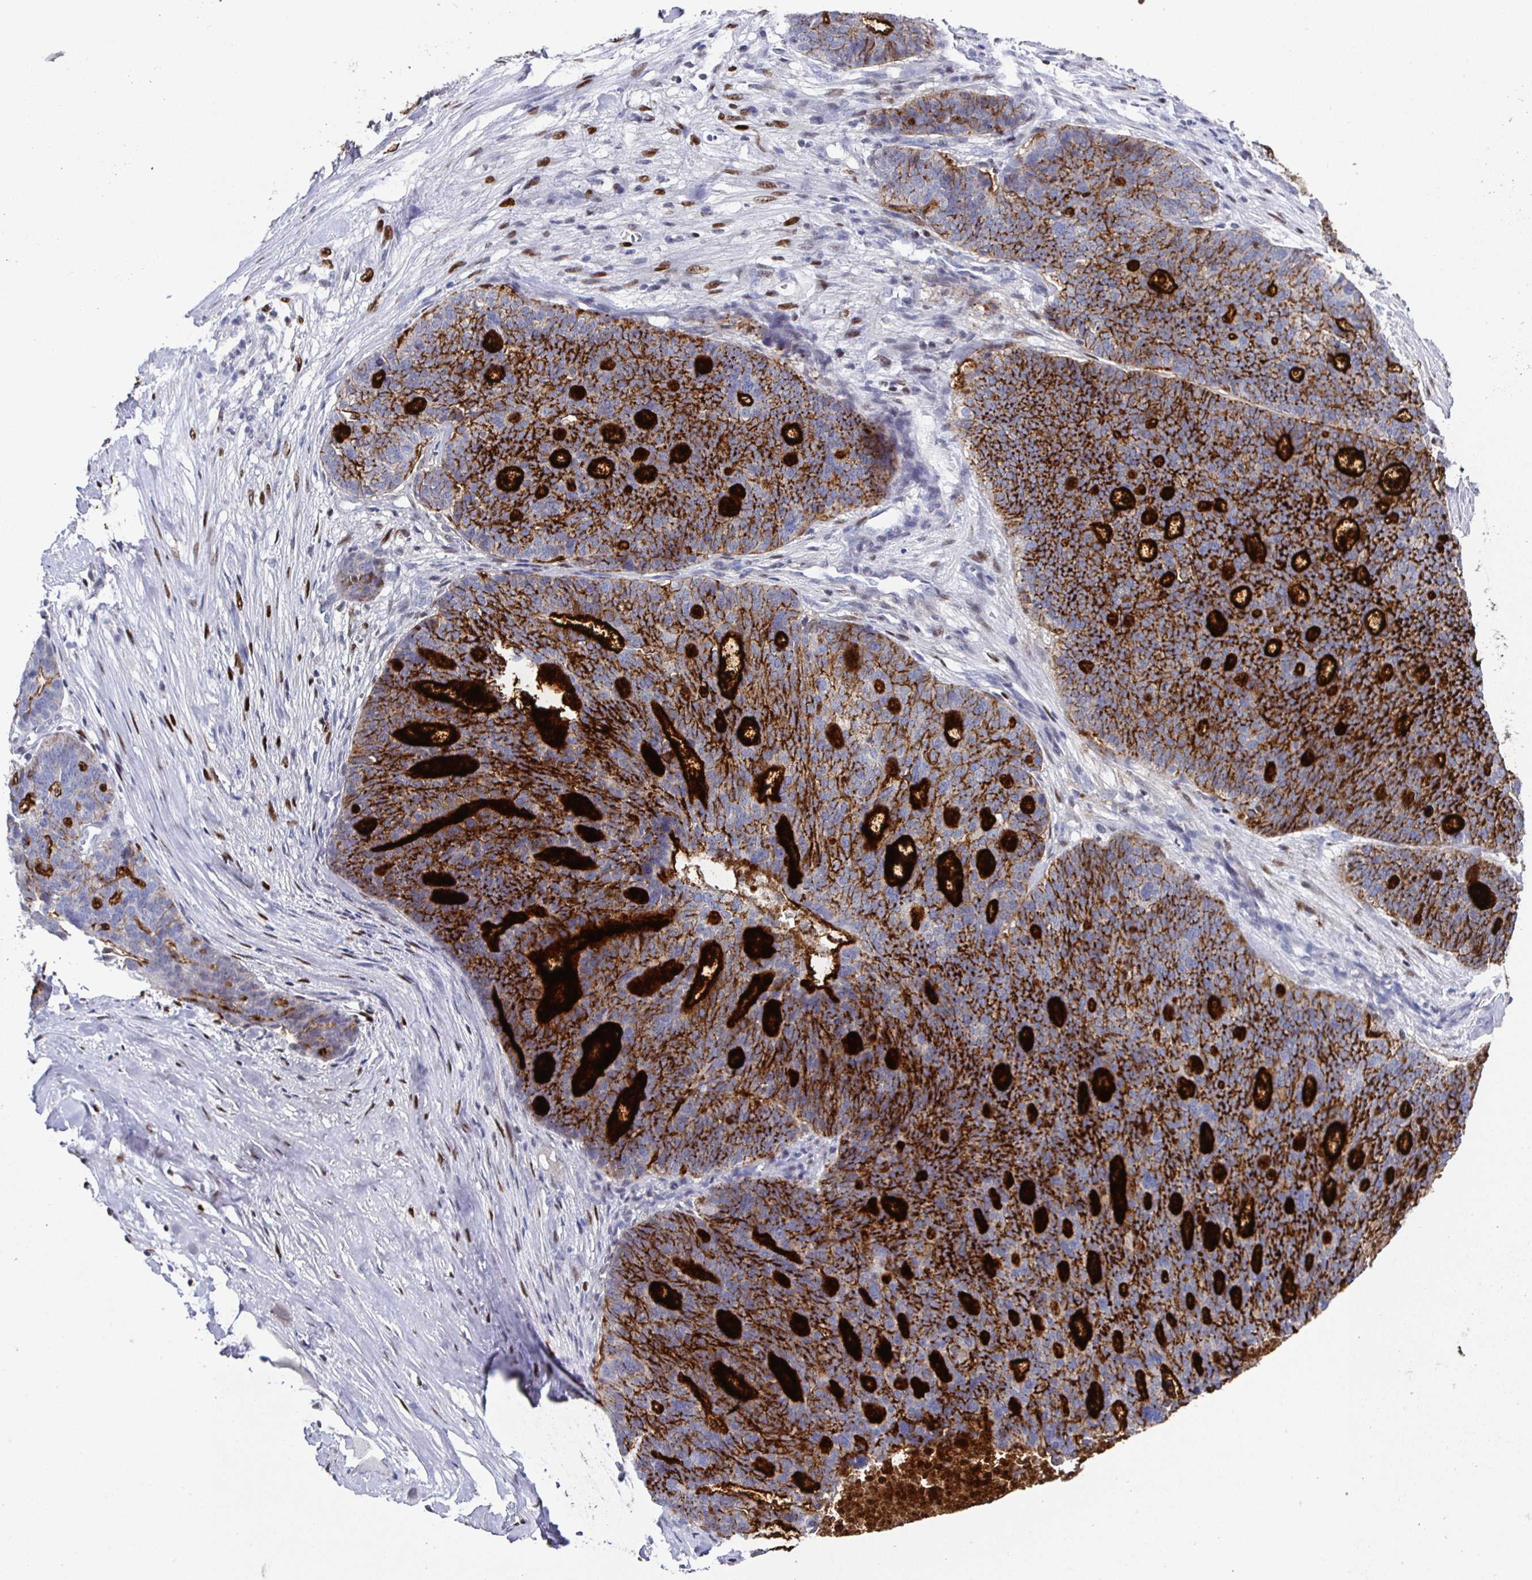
{"staining": {"intensity": "moderate", "quantity": "25%-75%", "location": "cytoplasmic/membranous"}, "tissue": "ovarian cancer", "cell_type": "Tumor cells", "image_type": "cancer", "snomed": [{"axis": "morphology", "description": "Cystadenocarcinoma, serous, NOS"}, {"axis": "topography", "description": "Ovary"}], "caption": "An image showing moderate cytoplasmic/membranous positivity in about 25%-75% of tumor cells in ovarian cancer, as visualized by brown immunohistochemical staining.", "gene": "RUNX2", "patient": {"sex": "female", "age": 59}}